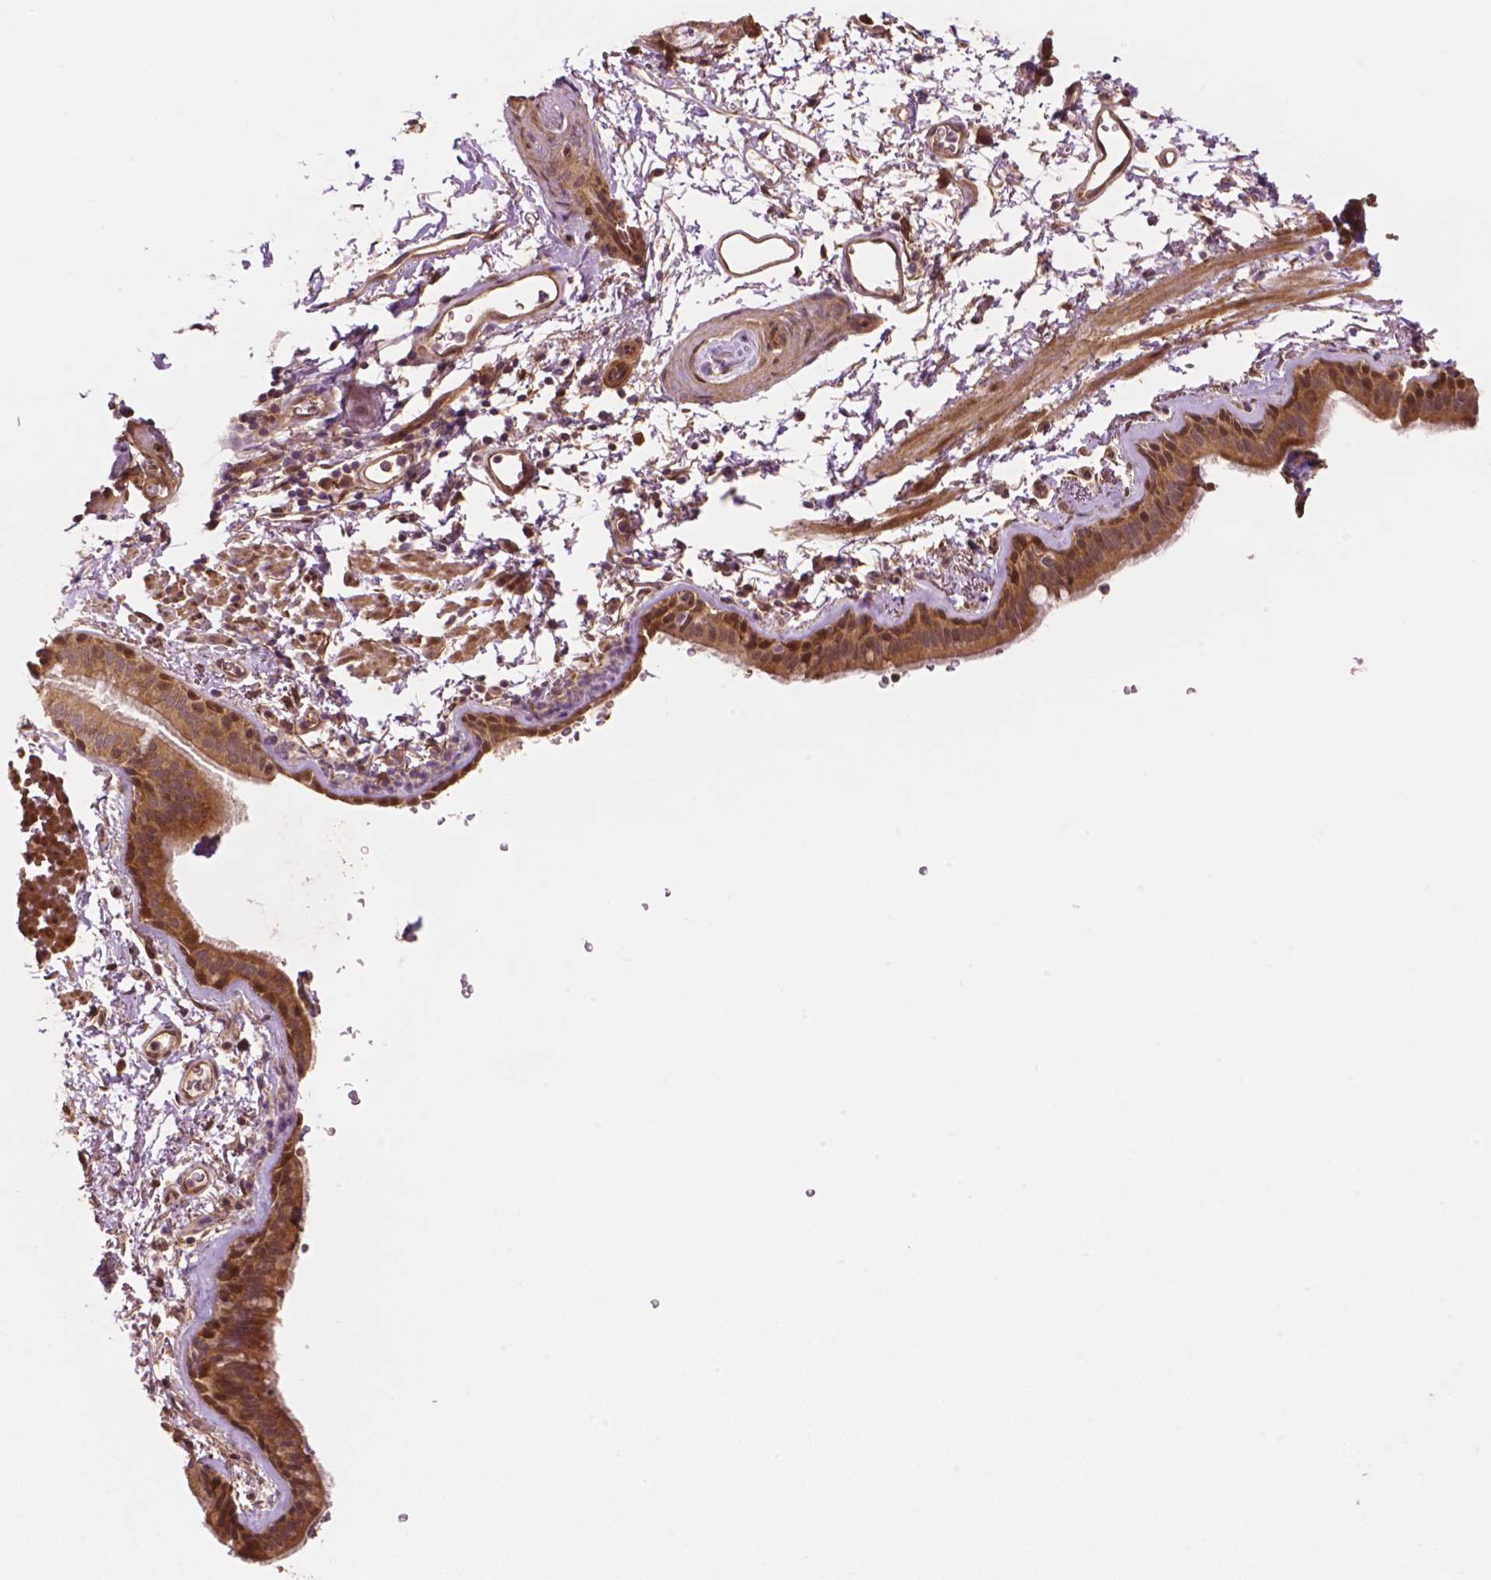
{"staining": {"intensity": "moderate", "quantity": ">75%", "location": "cytoplasmic/membranous,nuclear"}, "tissue": "bronchus", "cell_type": "Respiratory epithelial cells", "image_type": "normal", "snomed": [{"axis": "morphology", "description": "Normal tissue, NOS"}, {"axis": "topography", "description": "Lymph node"}, {"axis": "topography", "description": "Bronchus"}], "caption": "A brown stain shows moderate cytoplasmic/membranous,nuclear staining of a protein in respiratory epithelial cells of benign bronchus. Nuclei are stained in blue.", "gene": "YAP1", "patient": {"sex": "female", "age": 70}}